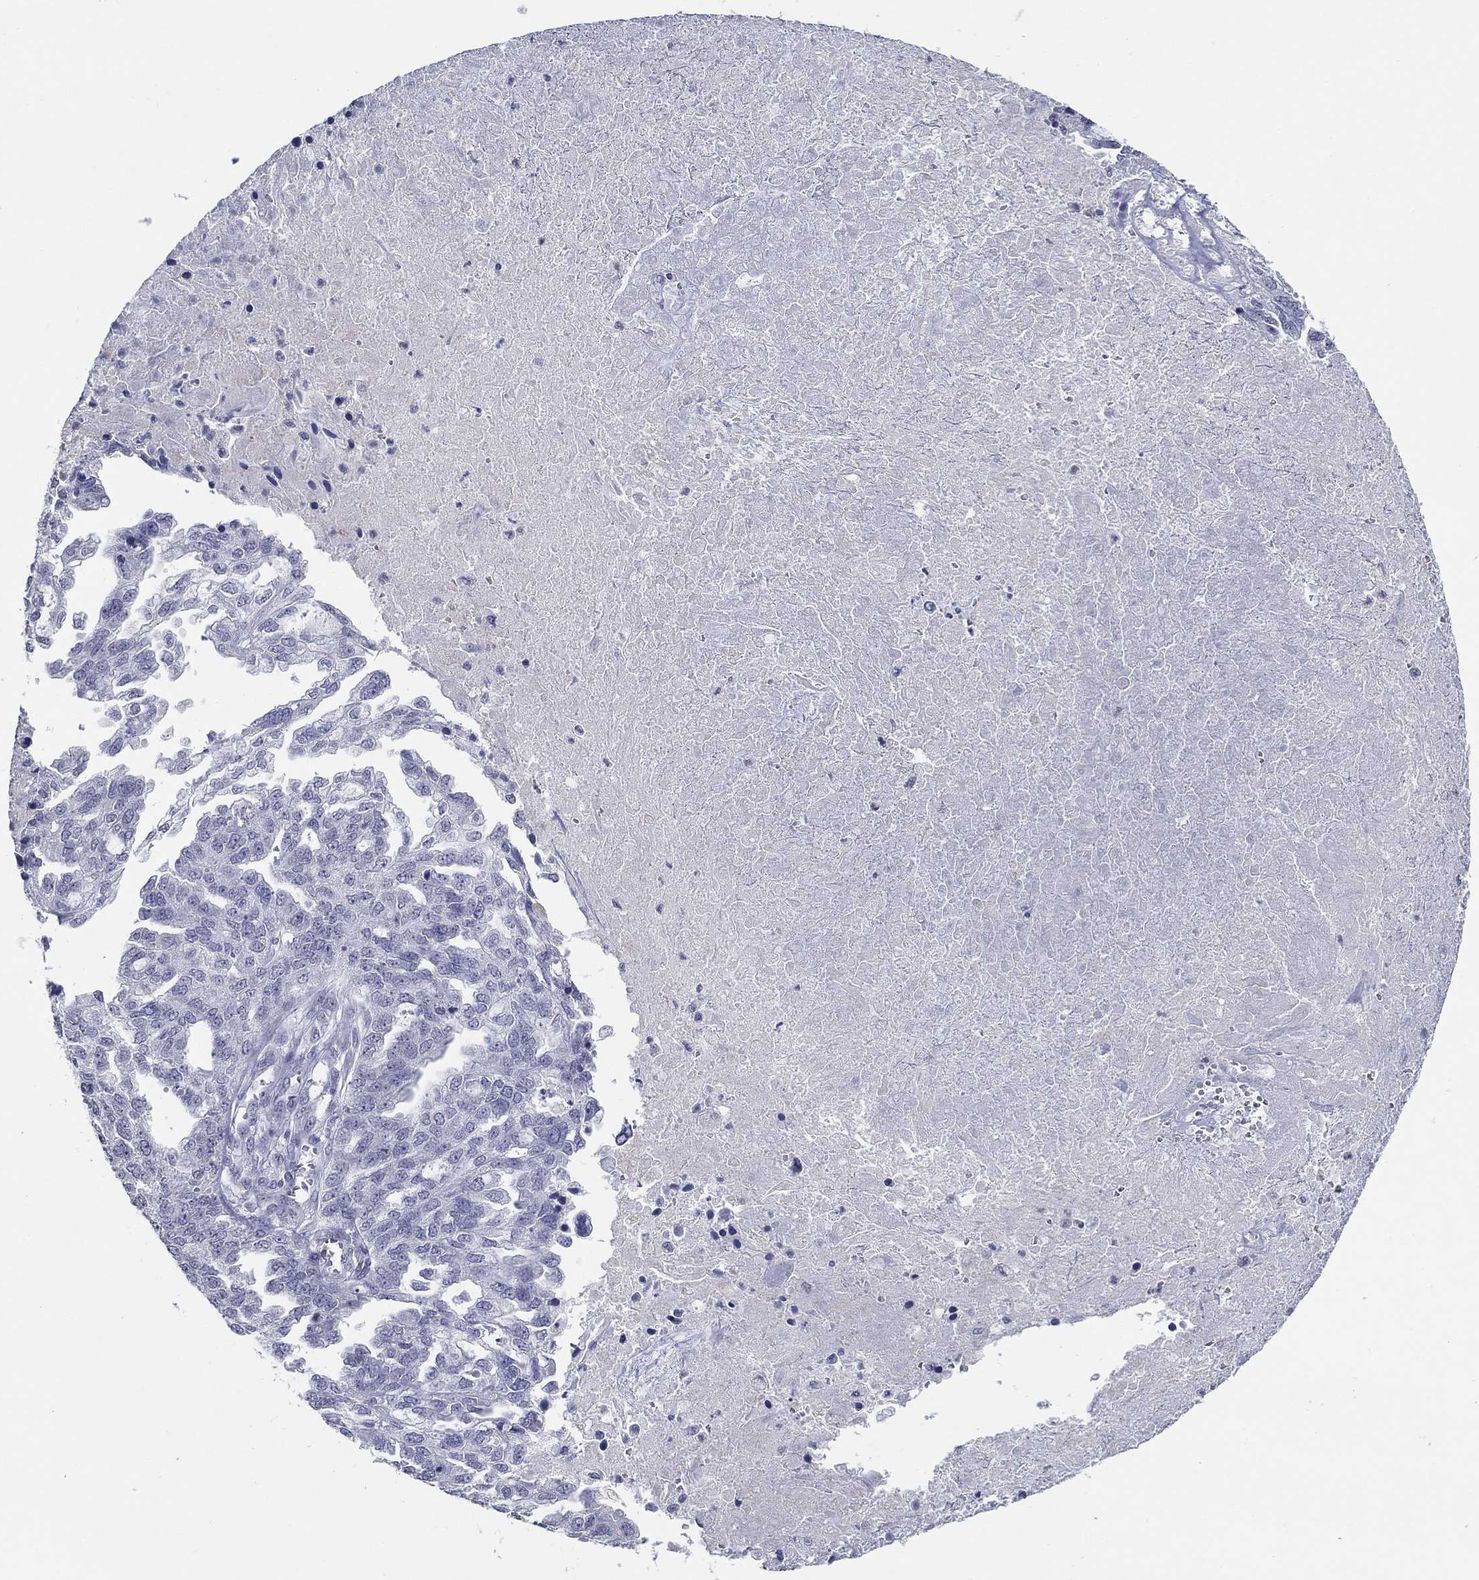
{"staining": {"intensity": "negative", "quantity": "none", "location": "none"}, "tissue": "ovarian cancer", "cell_type": "Tumor cells", "image_type": "cancer", "snomed": [{"axis": "morphology", "description": "Cystadenocarcinoma, serous, NOS"}, {"axis": "topography", "description": "Ovary"}], "caption": "Tumor cells show no significant protein expression in ovarian cancer. (Immunohistochemistry, brightfield microscopy, high magnification).", "gene": "NUP155", "patient": {"sex": "female", "age": 51}}